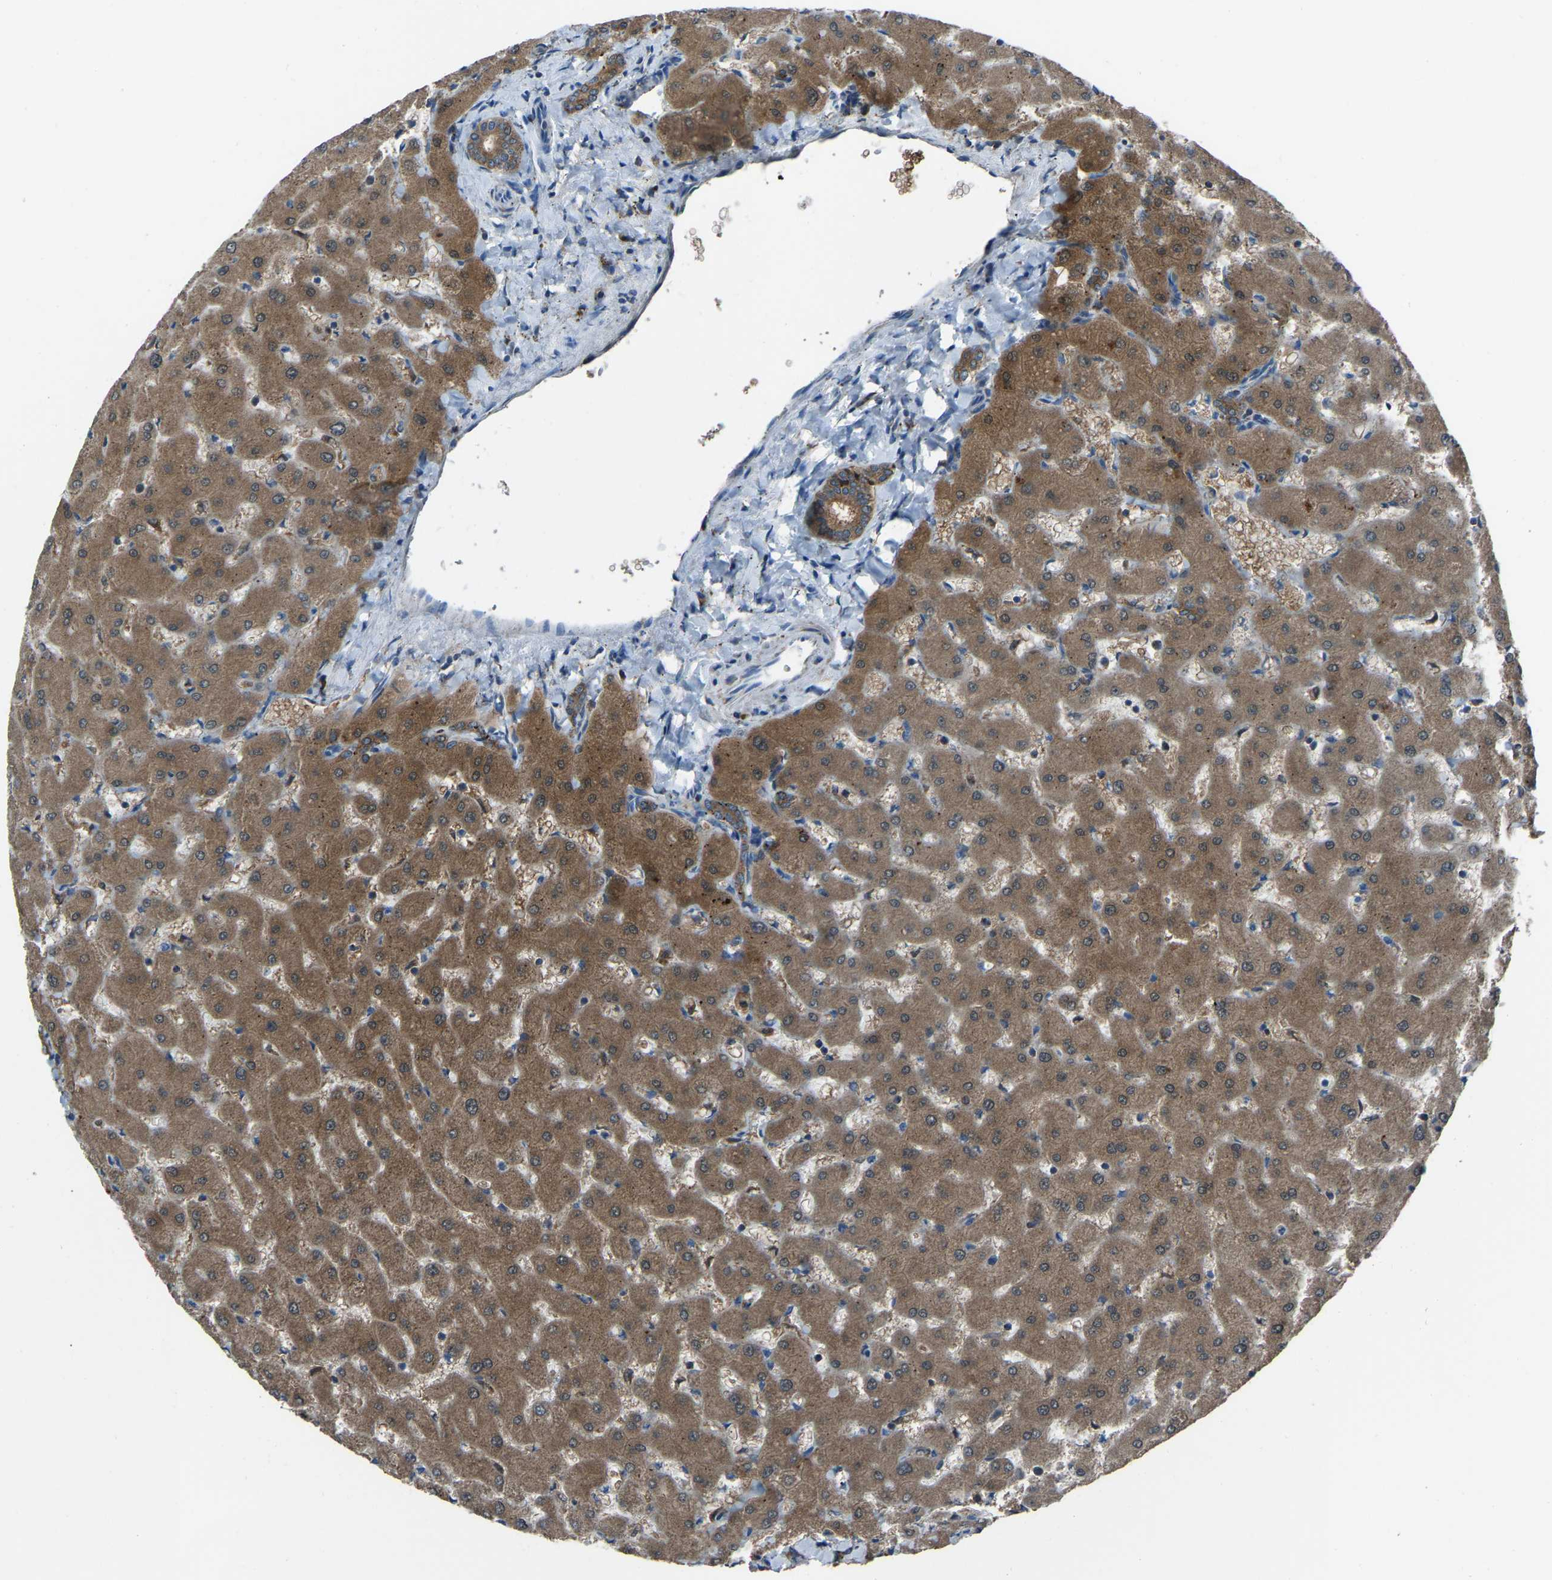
{"staining": {"intensity": "moderate", "quantity": ">75%", "location": "cytoplasmic/membranous"}, "tissue": "liver", "cell_type": "Cholangiocytes", "image_type": "normal", "snomed": [{"axis": "morphology", "description": "Normal tissue, NOS"}, {"axis": "topography", "description": "Liver"}], "caption": "Immunohistochemical staining of normal liver exhibits medium levels of moderate cytoplasmic/membranous staining in approximately >75% of cholangiocytes.", "gene": "AKR1A1", "patient": {"sex": "female", "age": 63}}